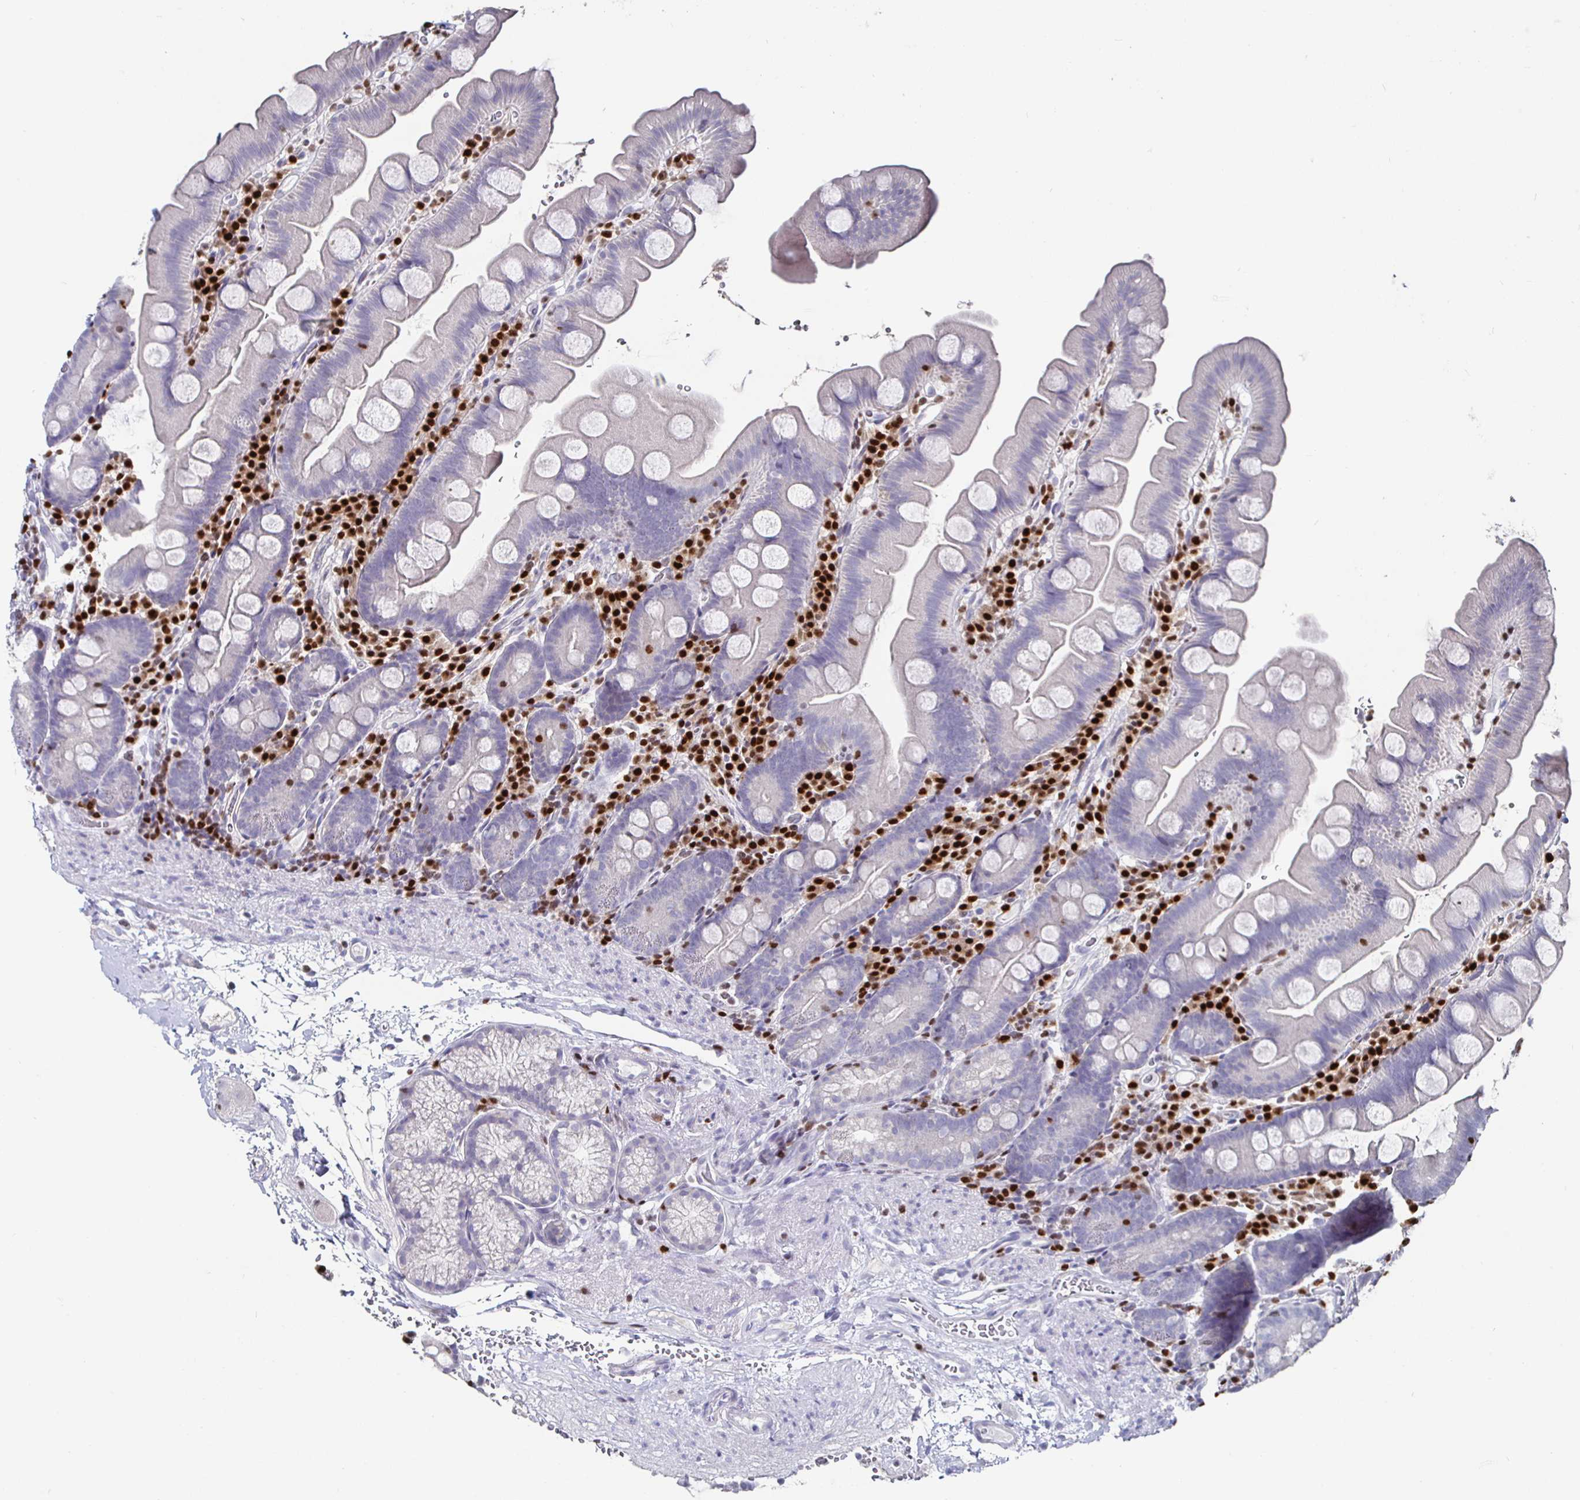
{"staining": {"intensity": "negative", "quantity": "none", "location": "none"}, "tissue": "small intestine", "cell_type": "Glandular cells", "image_type": "normal", "snomed": [{"axis": "morphology", "description": "Normal tissue, NOS"}, {"axis": "topography", "description": "Small intestine"}], "caption": "Glandular cells show no significant protein positivity in unremarkable small intestine. (DAB (3,3'-diaminobenzidine) immunohistochemistry visualized using brightfield microscopy, high magnification).", "gene": "RUNX2", "patient": {"sex": "female", "age": 68}}